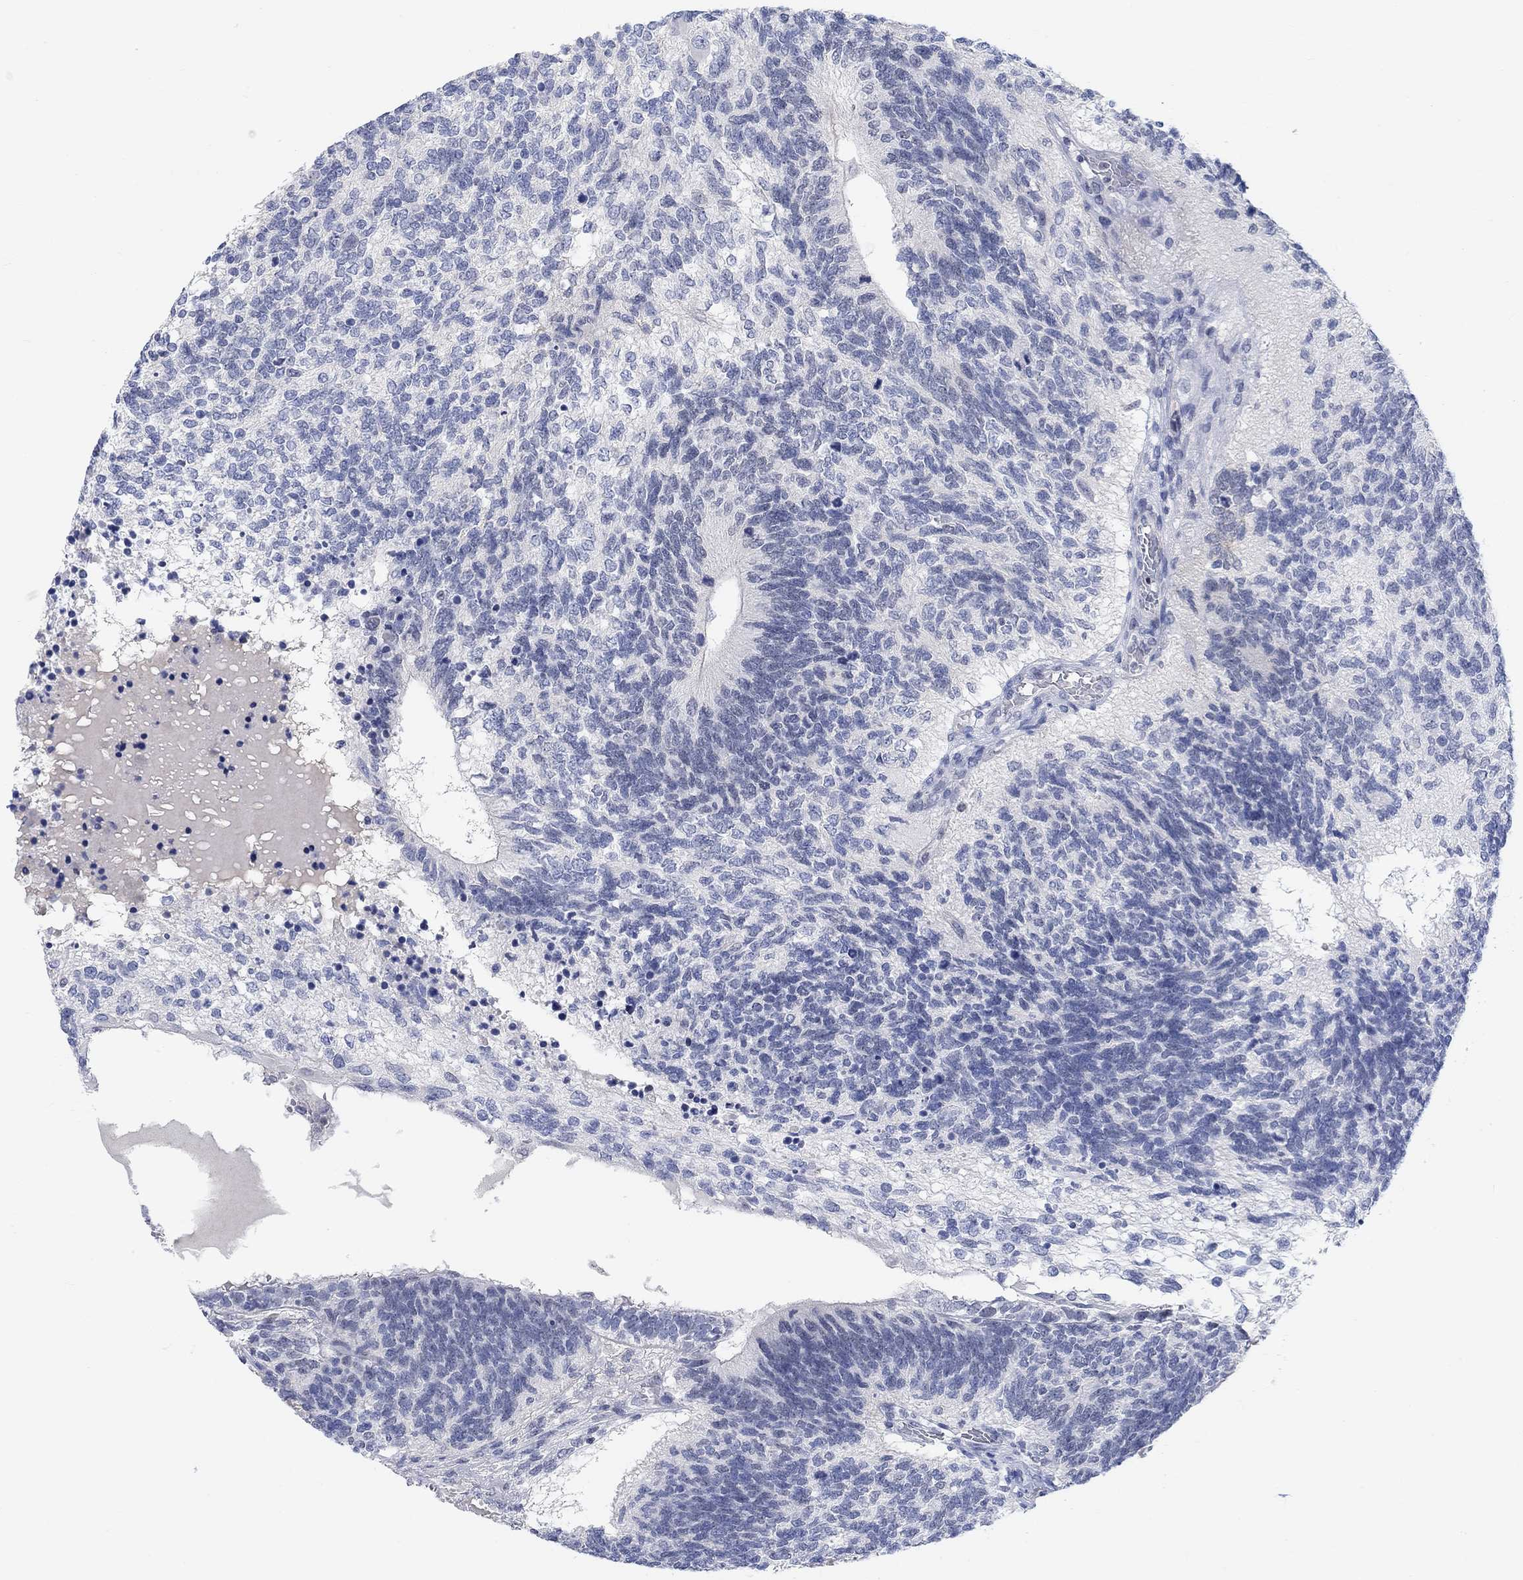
{"staining": {"intensity": "negative", "quantity": "none", "location": "none"}, "tissue": "testis cancer", "cell_type": "Tumor cells", "image_type": "cancer", "snomed": [{"axis": "morphology", "description": "Seminoma, NOS"}, {"axis": "morphology", "description": "Carcinoma, Embryonal, NOS"}, {"axis": "topography", "description": "Testis"}], "caption": "The IHC histopathology image has no significant staining in tumor cells of testis cancer (embryonal carcinoma) tissue.", "gene": "ATP6V1E2", "patient": {"sex": "male", "age": 41}}